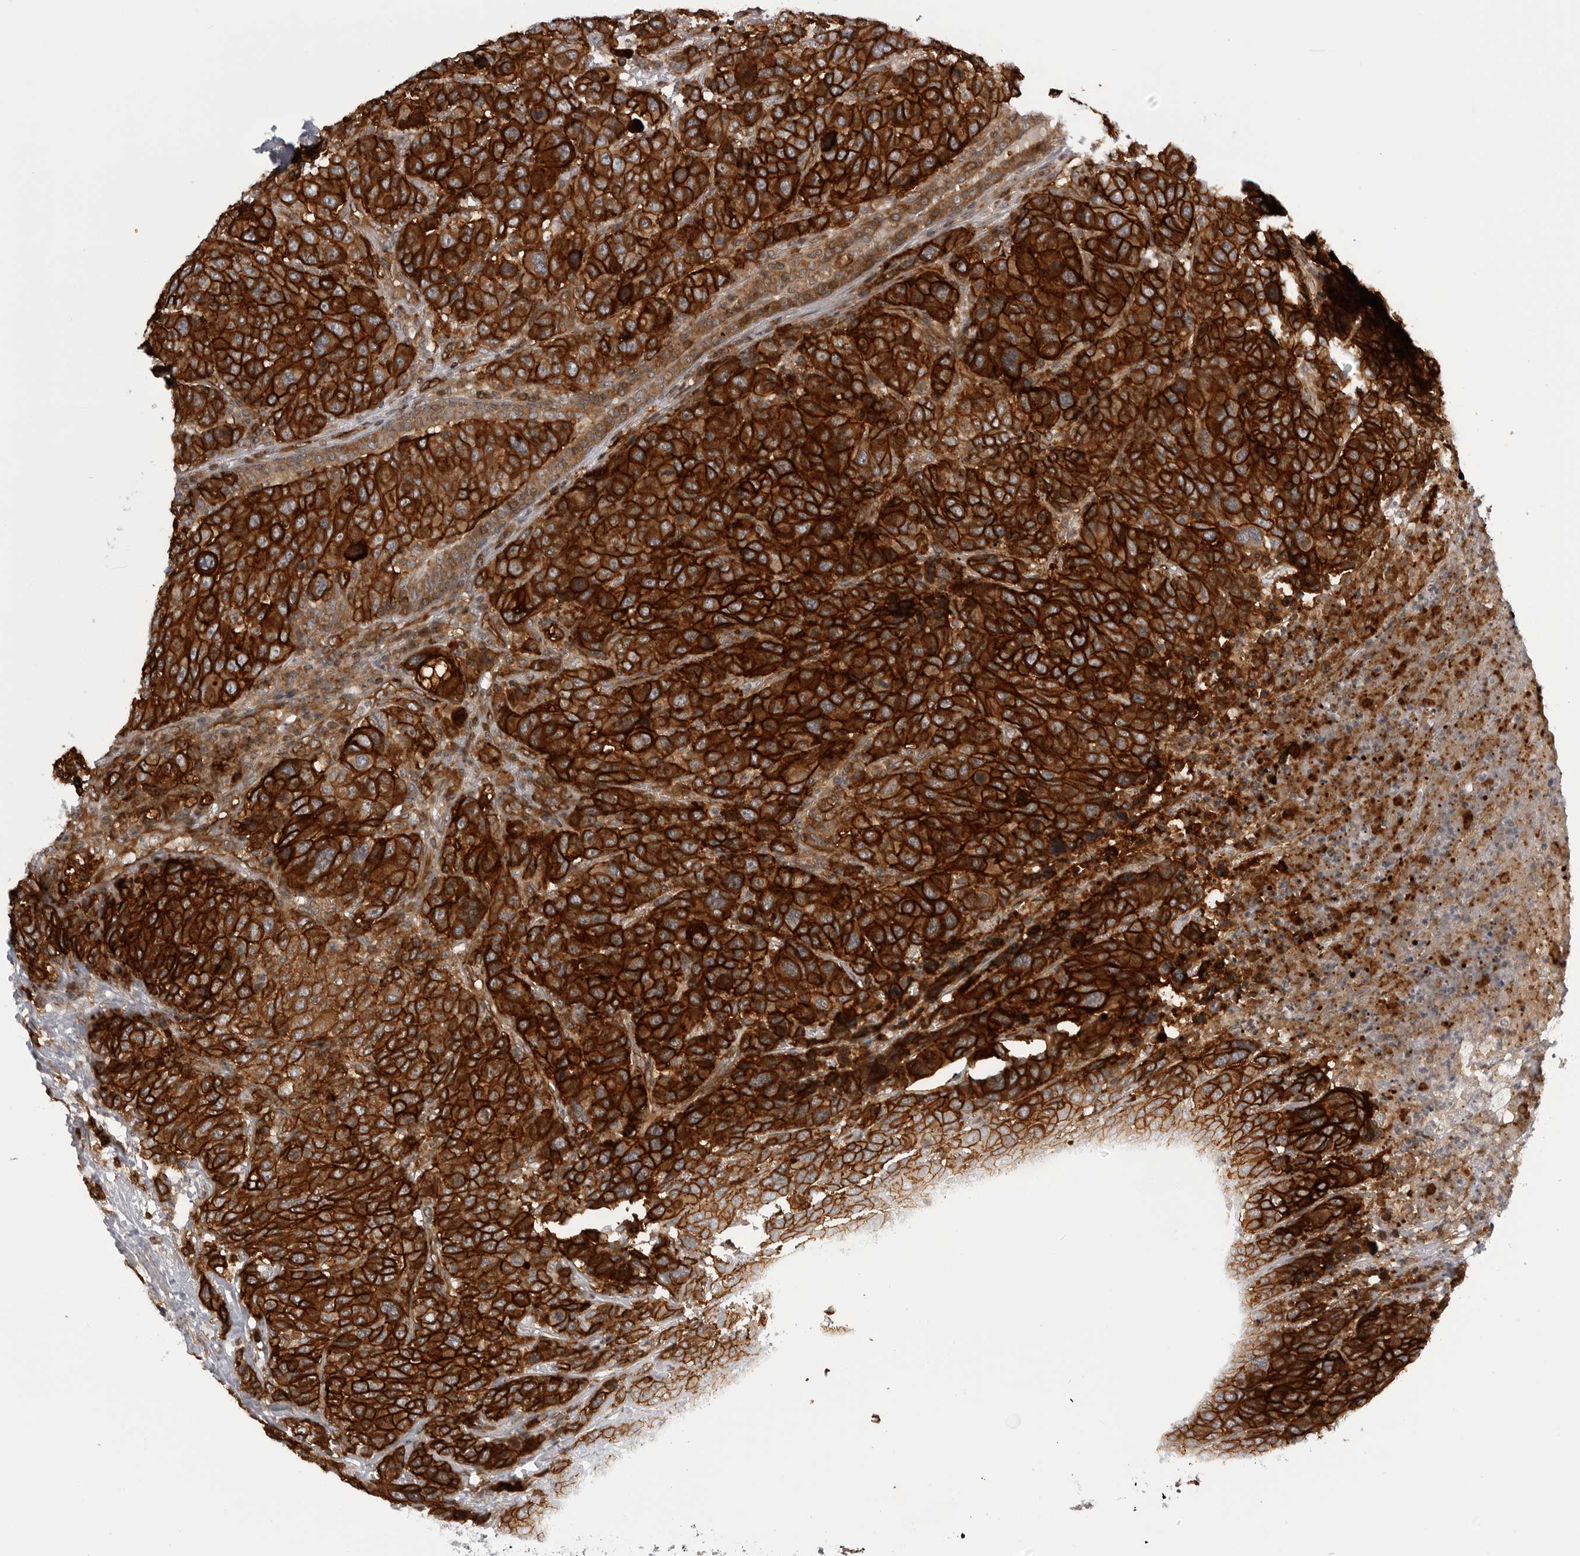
{"staining": {"intensity": "strong", "quantity": ">75%", "location": "cytoplasmic/membranous"}, "tissue": "breast cancer", "cell_type": "Tumor cells", "image_type": "cancer", "snomed": [{"axis": "morphology", "description": "Duct carcinoma"}, {"axis": "topography", "description": "Breast"}], "caption": "Tumor cells display high levels of strong cytoplasmic/membranous staining in approximately >75% of cells in breast cancer (intraductal carcinoma).", "gene": "ABL1", "patient": {"sex": "female", "age": 37}}